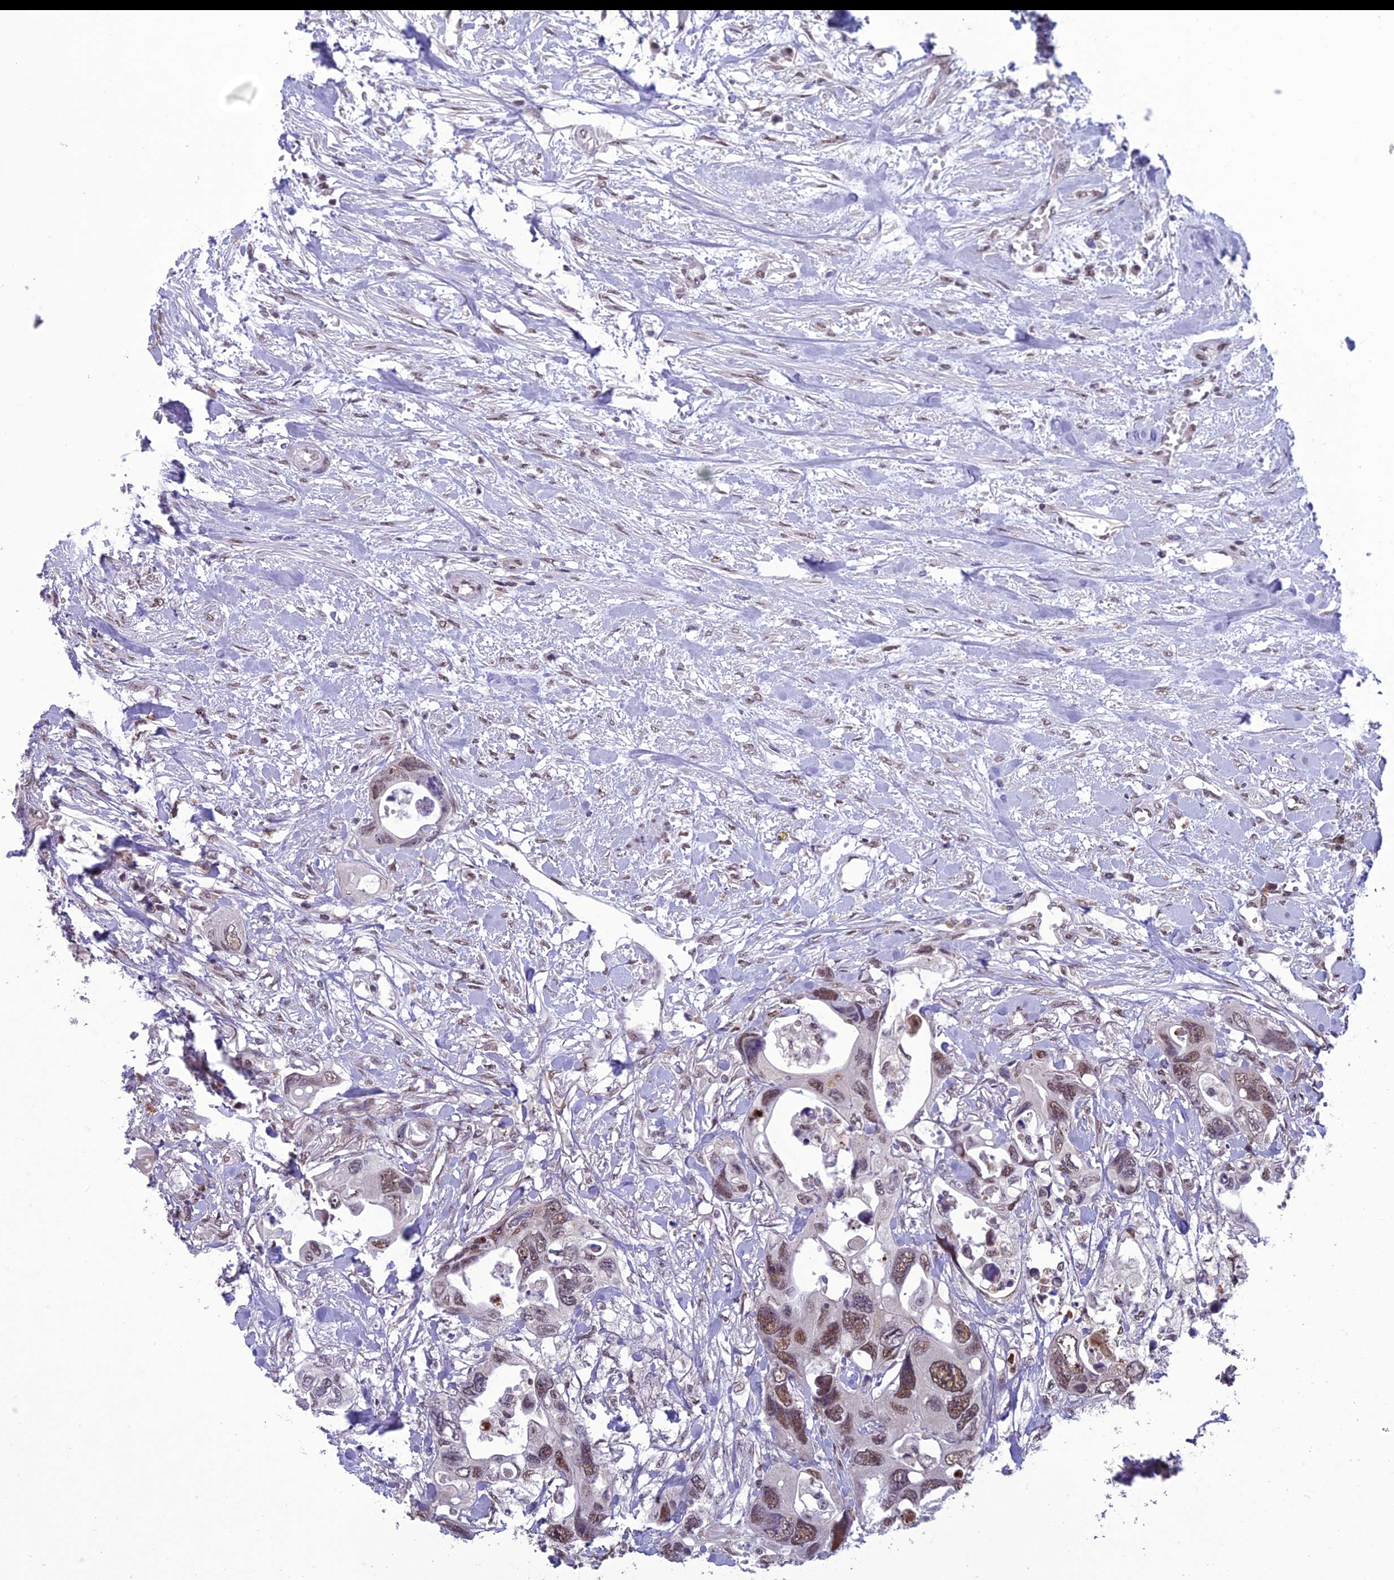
{"staining": {"intensity": "moderate", "quantity": "<25%", "location": "nuclear"}, "tissue": "colorectal cancer", "cell_type": "Tumor cells", "image_type": "cancer", "snomed": [{"axis": "morphology", "description": "Adenocarcinoma, NOS"}, {"axis": "topography", "description": "Rectum"}], "caption": "Immunohistochemical staining of colorectal cancer demonstrates moderate nuclear protein positivity in approximately <25% of tumor cells.", "gene": "RANBP3", "patient": {"sex": "male", "age": 57}}